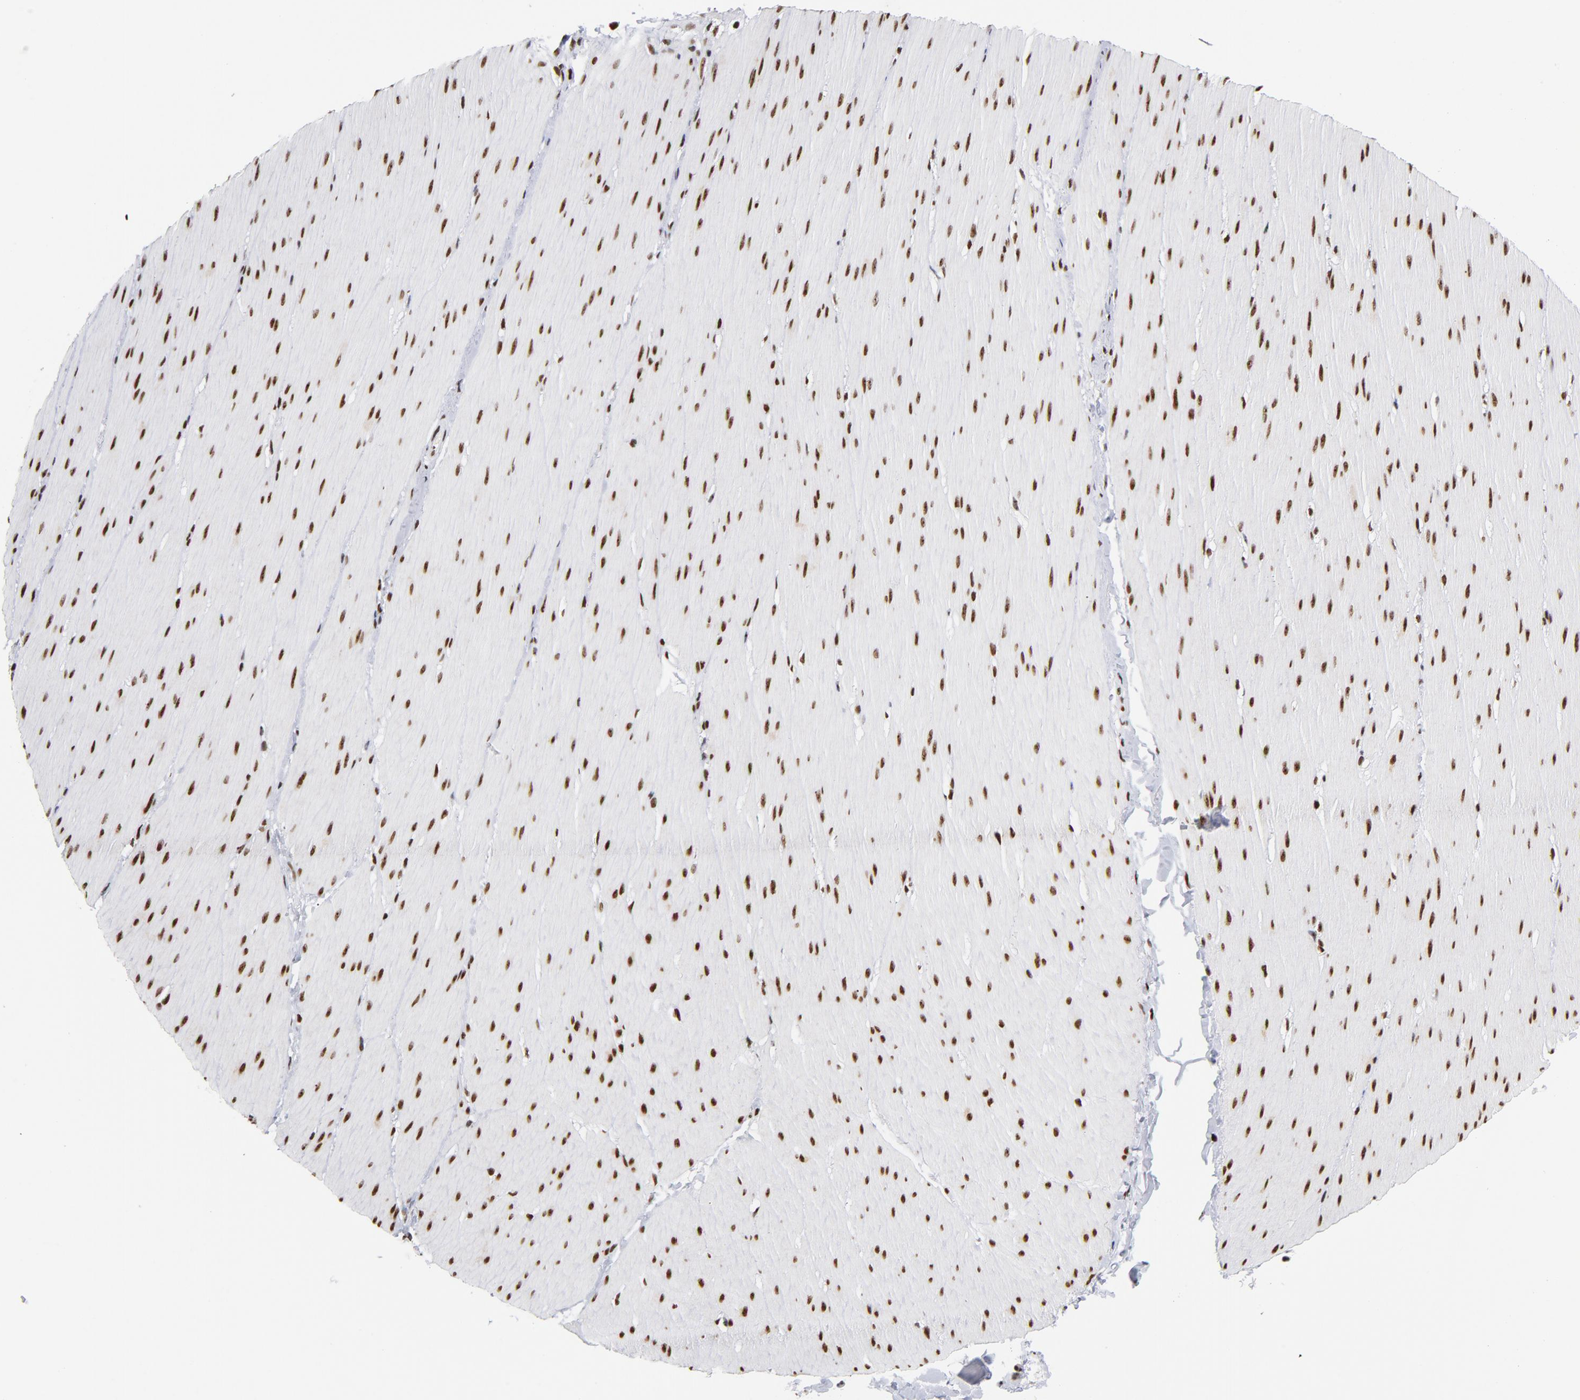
{"staining": {"intensity": "moderate", "quantity": ">75%", "location": "nuclear"}, "tissue": "smooth muscle", "cell_type": "Smooth muscle cells", "image_type": "normal", "snomed": [{"axis": "morphology", "description": "Normal tissue, NOS"}, {"axis": "topography", "description": "Smooth muscle"}, {"axis": "topography", "description": "Colon"}], "caption": "Immunohistochemical staining of benign human smooth muscle reveals moderate nuclear protein positivity in approximately >75% of smooth muscle cells. The staining is performed using DAB (3,3'-diaminobenzidine) brown chromogen to label protein expression. The nuclei are counter-stained blue using hematoxylin.", "gene": "TOP2B", "patient": {"sex": "male", "age": 67}}